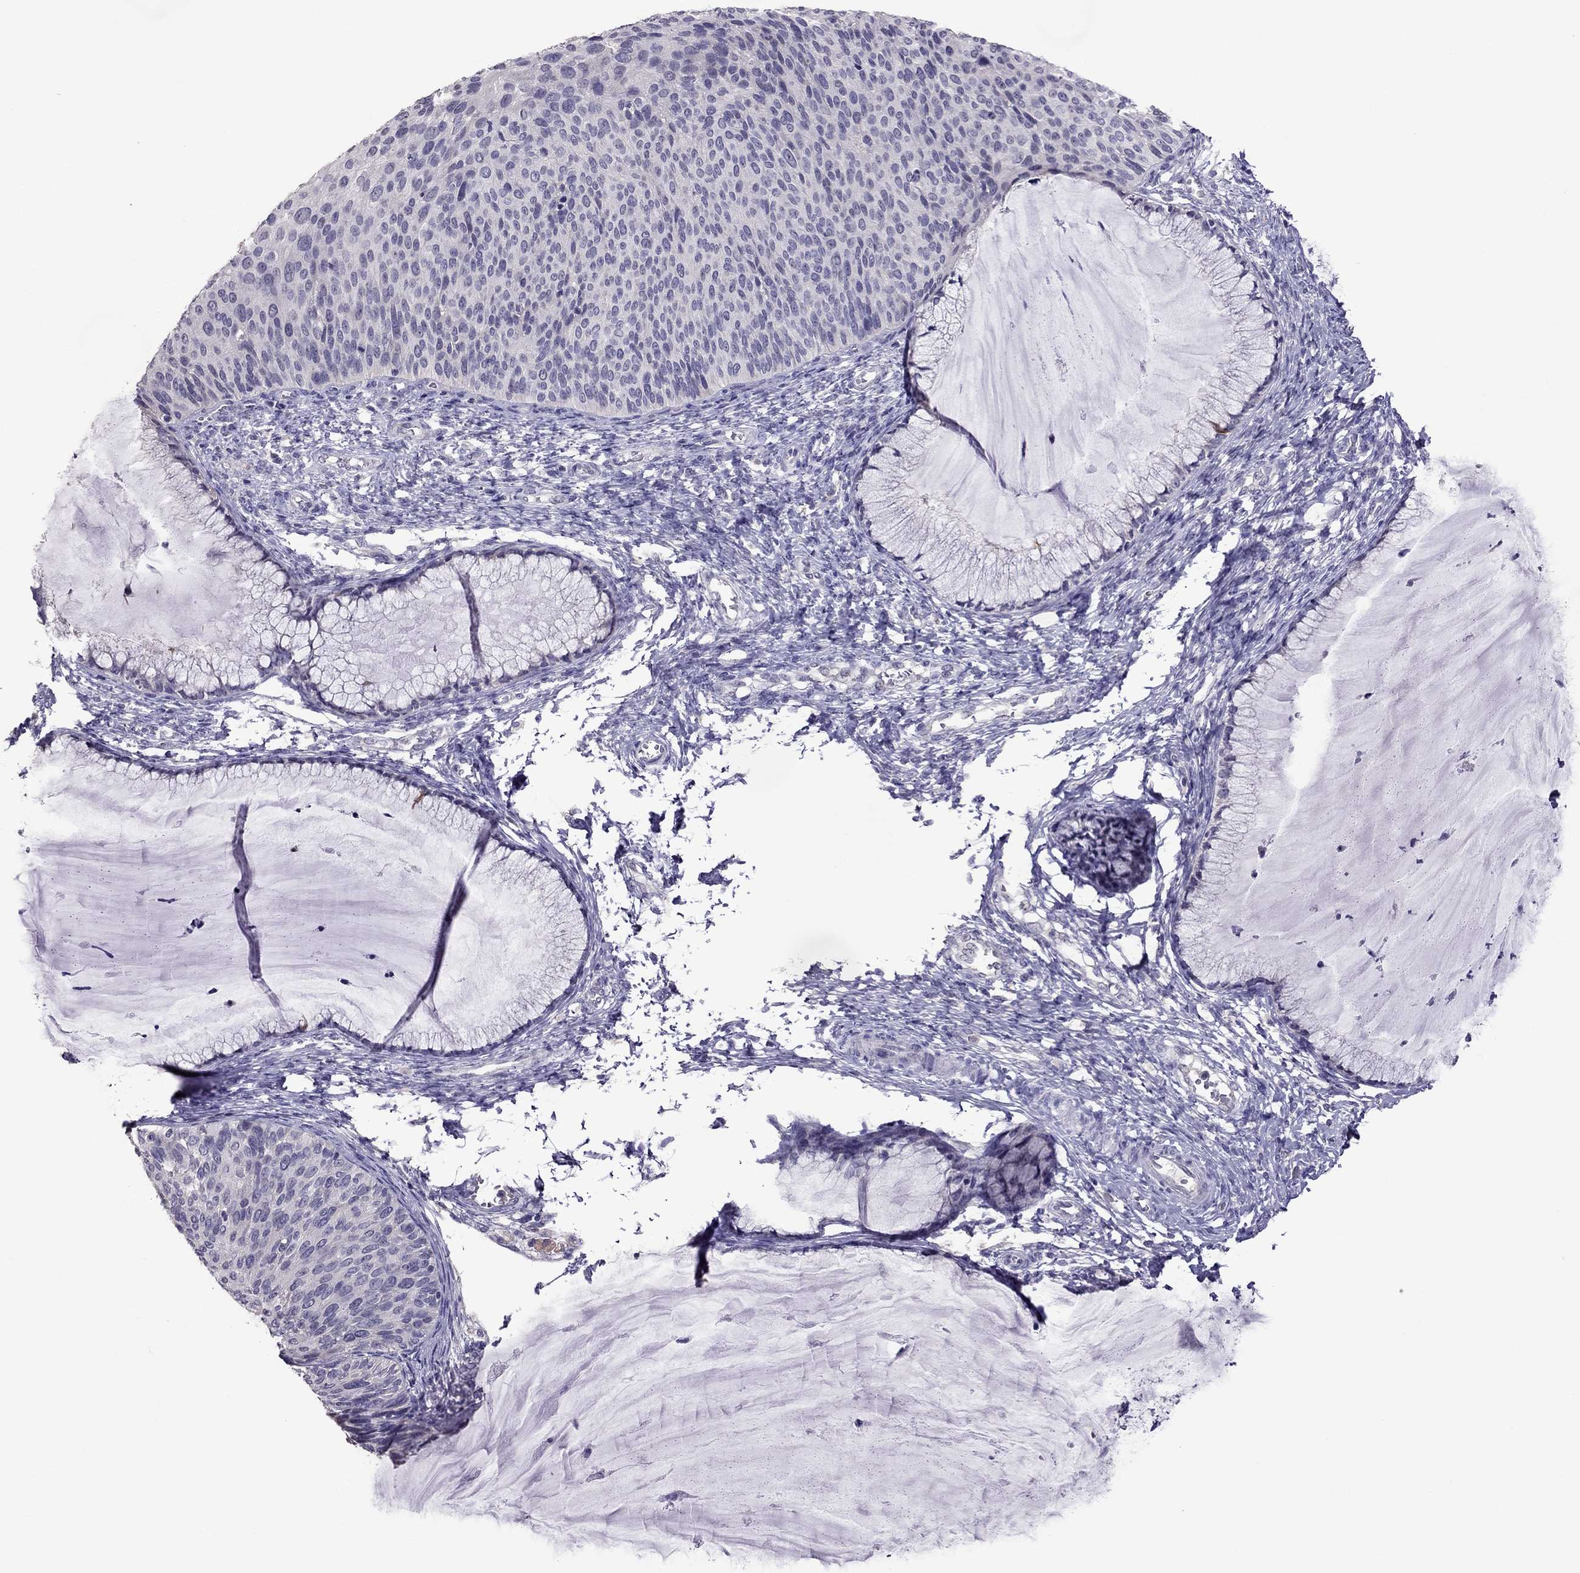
{"staining": {"intensity": "negative", "quantity": "none", "location": "none"}, "tissue": "cervical cancer", "cell_type": "Tumor cells", "image_type": "cancer", "snomed": [{"axis": "morphology", "description": "Squamous cell carcinoma, NOS"}, {"axis": "topography", "description": "Cervix"}], "caption": "This micrograph is of cervical cancer (squamous cell carcinoma) stained with immunohistochemistry to label a protein in brown with the nuclei are counter-stained blue. There is no expression in tumor cells.", "gene": "LRRC46", "patient": {"sex": "female", "age": 36}}